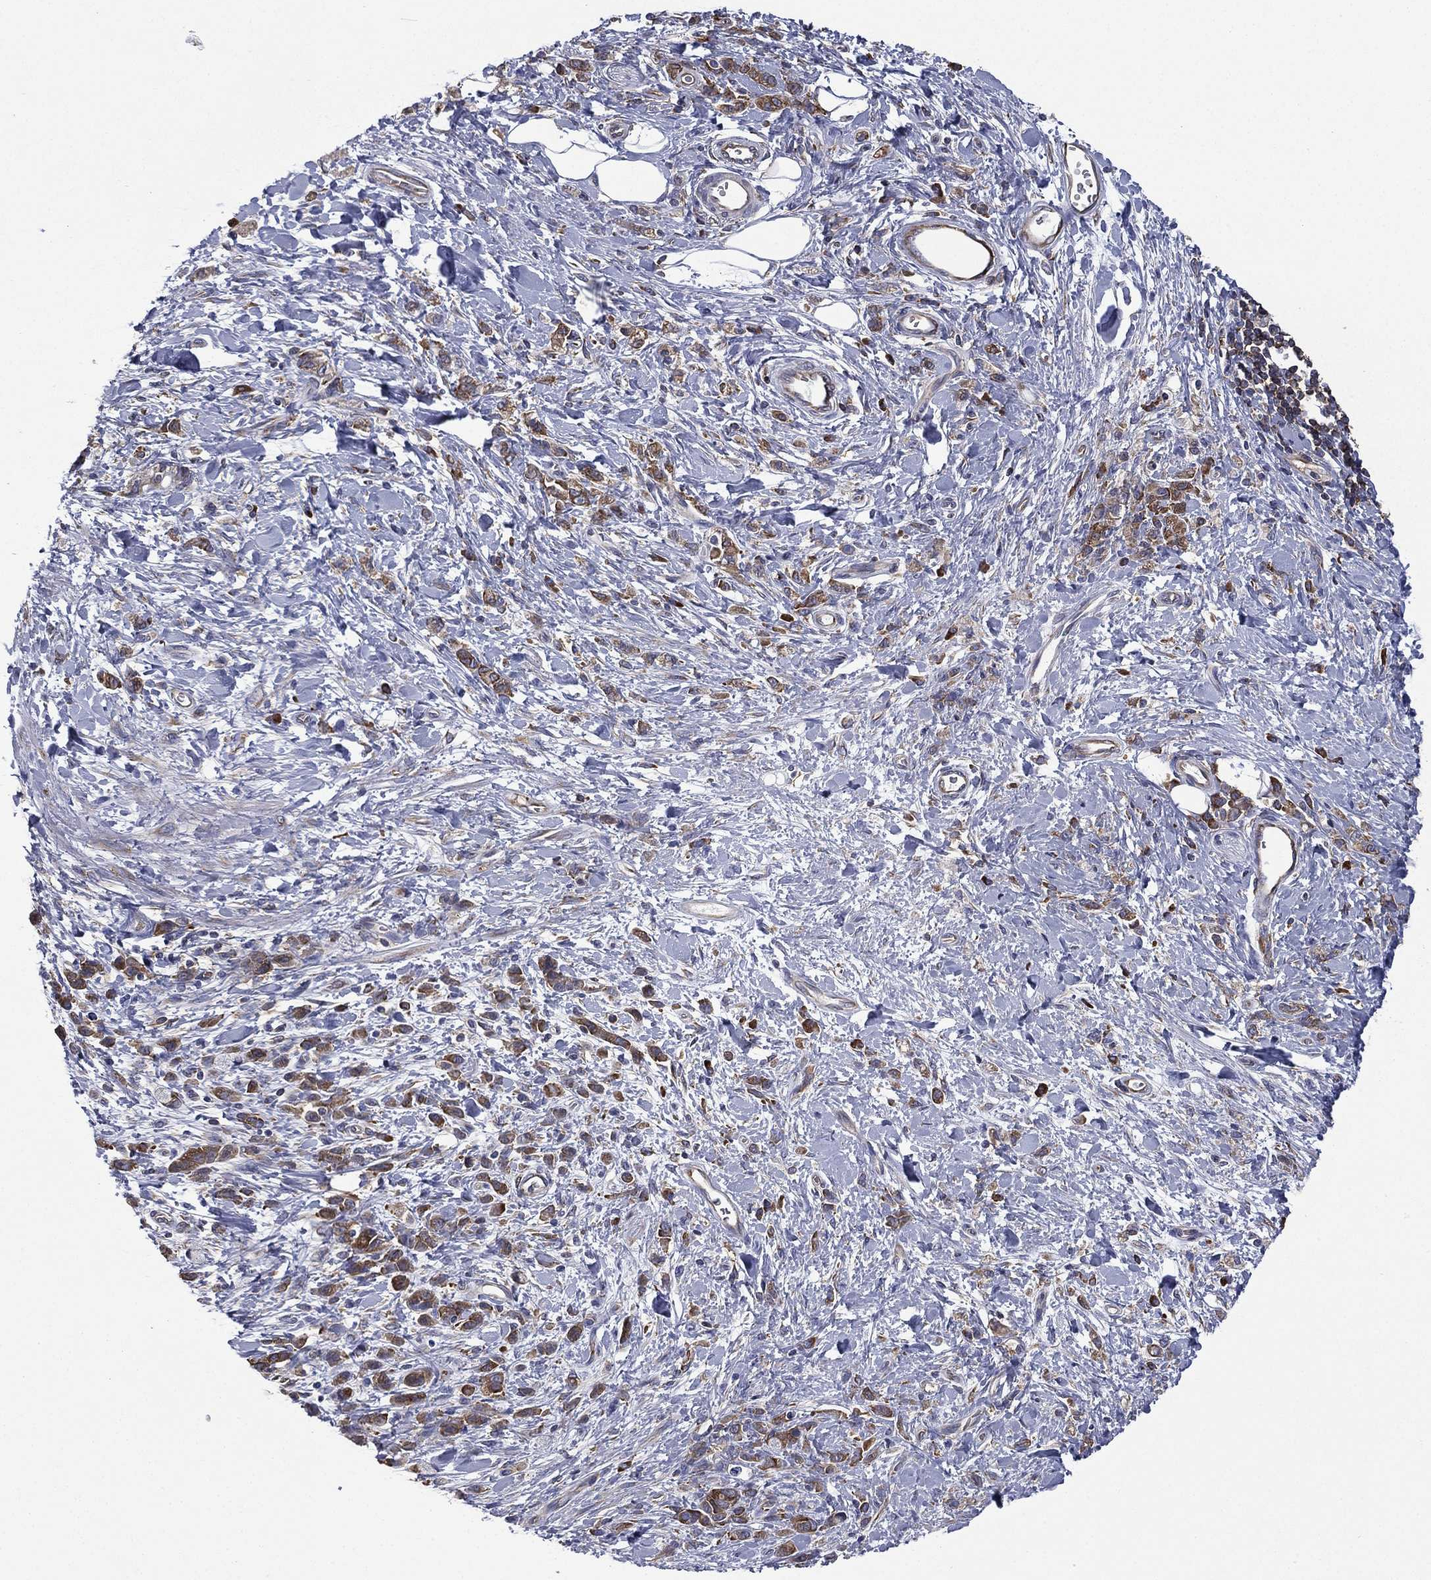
{"staining": {"intensity": "moderate", "quantity": "<25%", "location": "cytoplasmic/membranous"}, "tissue": "stomach cancer", "cell_type": "Tumor cells", "image_type": "cancer", "snomed": [{"axis": "morphology", "description": "Adenocarcinoma, NOS"}, {"axis": "topography", "description": "Stomach"}], "caption": "This photomicrograph exhibits IHC staining of stomach cancer, with low moderate cytoplasmic/membranous positivity in approximately <25% of tumor cells.", "gene": "FARSA", "patient": {"sex": "male", "age": 77}}